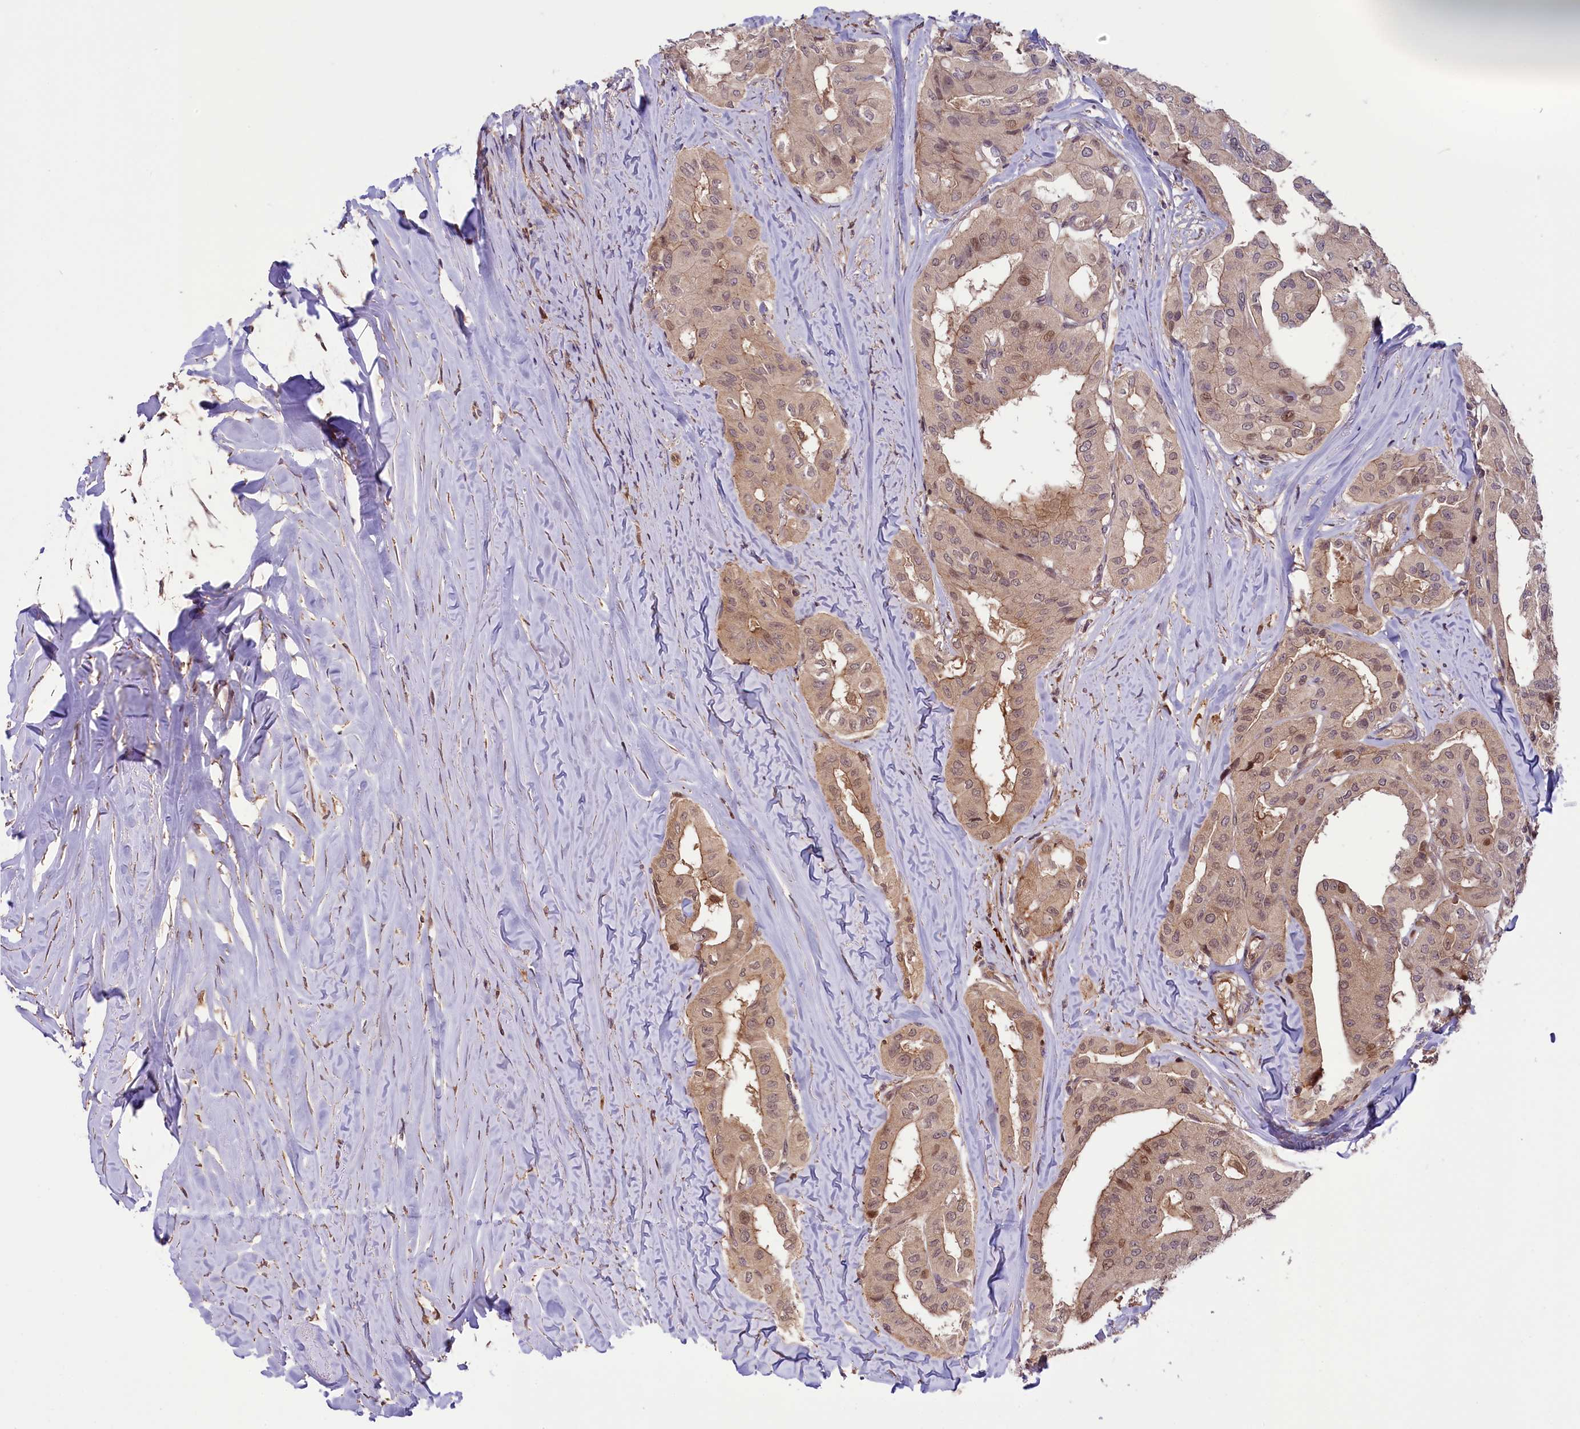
{"staining": {"intensity": "weak", "quantity": ">75%", "location": "cytoplasmic/membranous,nuclear"}, "tissue": "thyroid cancer", "cell_type": "Tumor cells", "image_type": "cancer", "snomed": [{"axis": "morphology", "description": "Papillary adenocarcinoma, NOS"}, {"axis": "topography", "description": "Thyroid gland"}], "caption": "About >75% of tumor cells in thyroid cancer (papillary adenocarcinoma) reveal weak cytoplasmic/membranous and nuclear protein expression as visualized by brown immunohistochemical staining.", "gene": "RIC8A", "patient": {"sex": "female", "age": 59}}